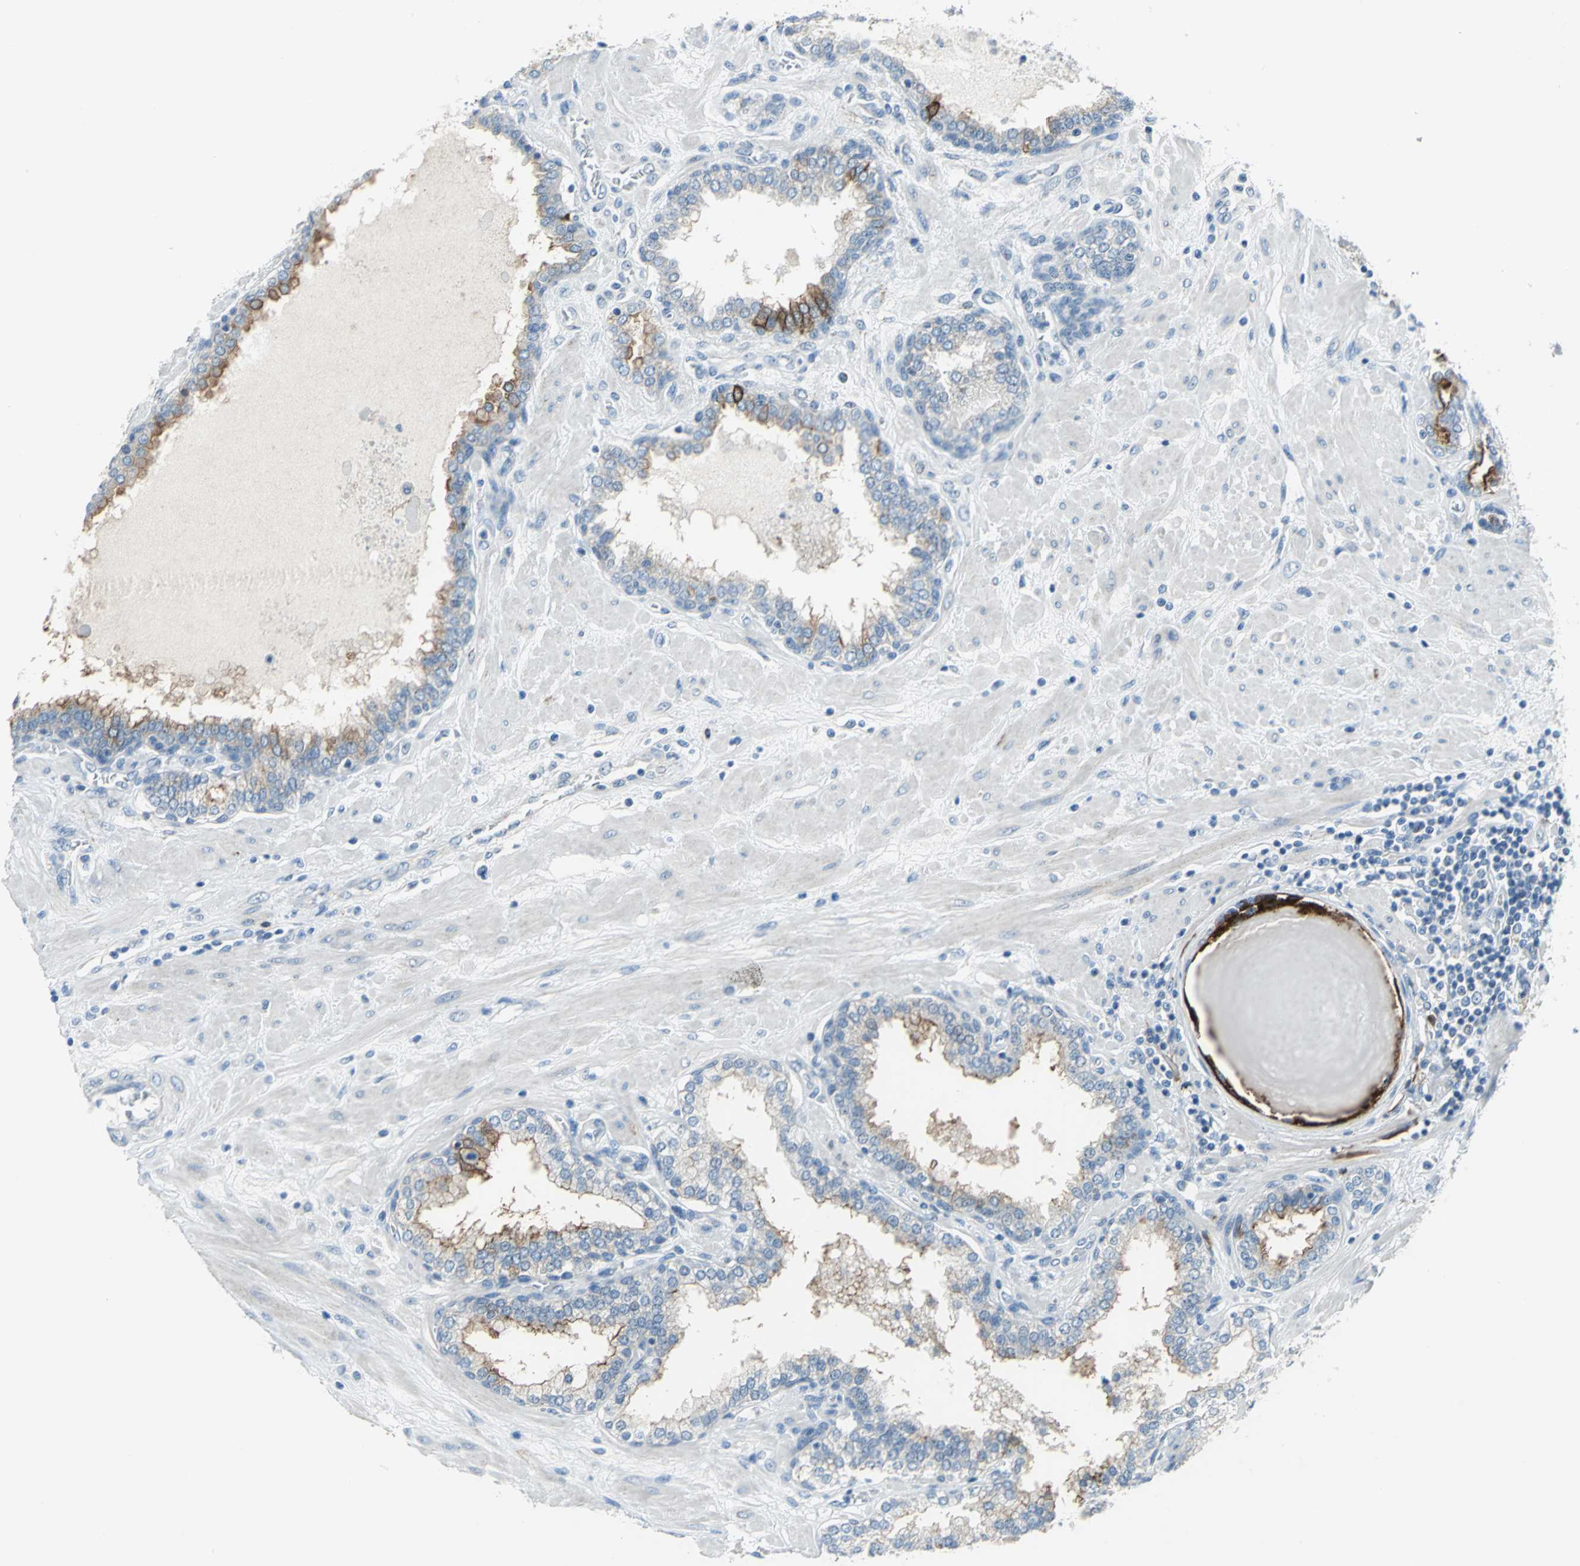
{"staining": {"intensity": "moderate", "quantity": "25%-75%", "location": "cytoplasmic/membranous"}, "tissue": "prostate", "cell_type": "Glandular cells", "image_type": "normal", "snomed": [{"axis": "morphology", "description": "Normal tissue, NOS"}, {"axis": "topography", "description": "Prostate"}], "caption": "Immunohistochemical staining of benign human prostate demonstrates moderate cytoplasmic/membranous protein expression in approximately 25%-75% of glandular cells. (DAB (3,3'-diaminobenzidine) IHC with brightfield microscopy, high magnification).", "gene": "MUC4", "patient": {"sex": "male", "age": 51}}